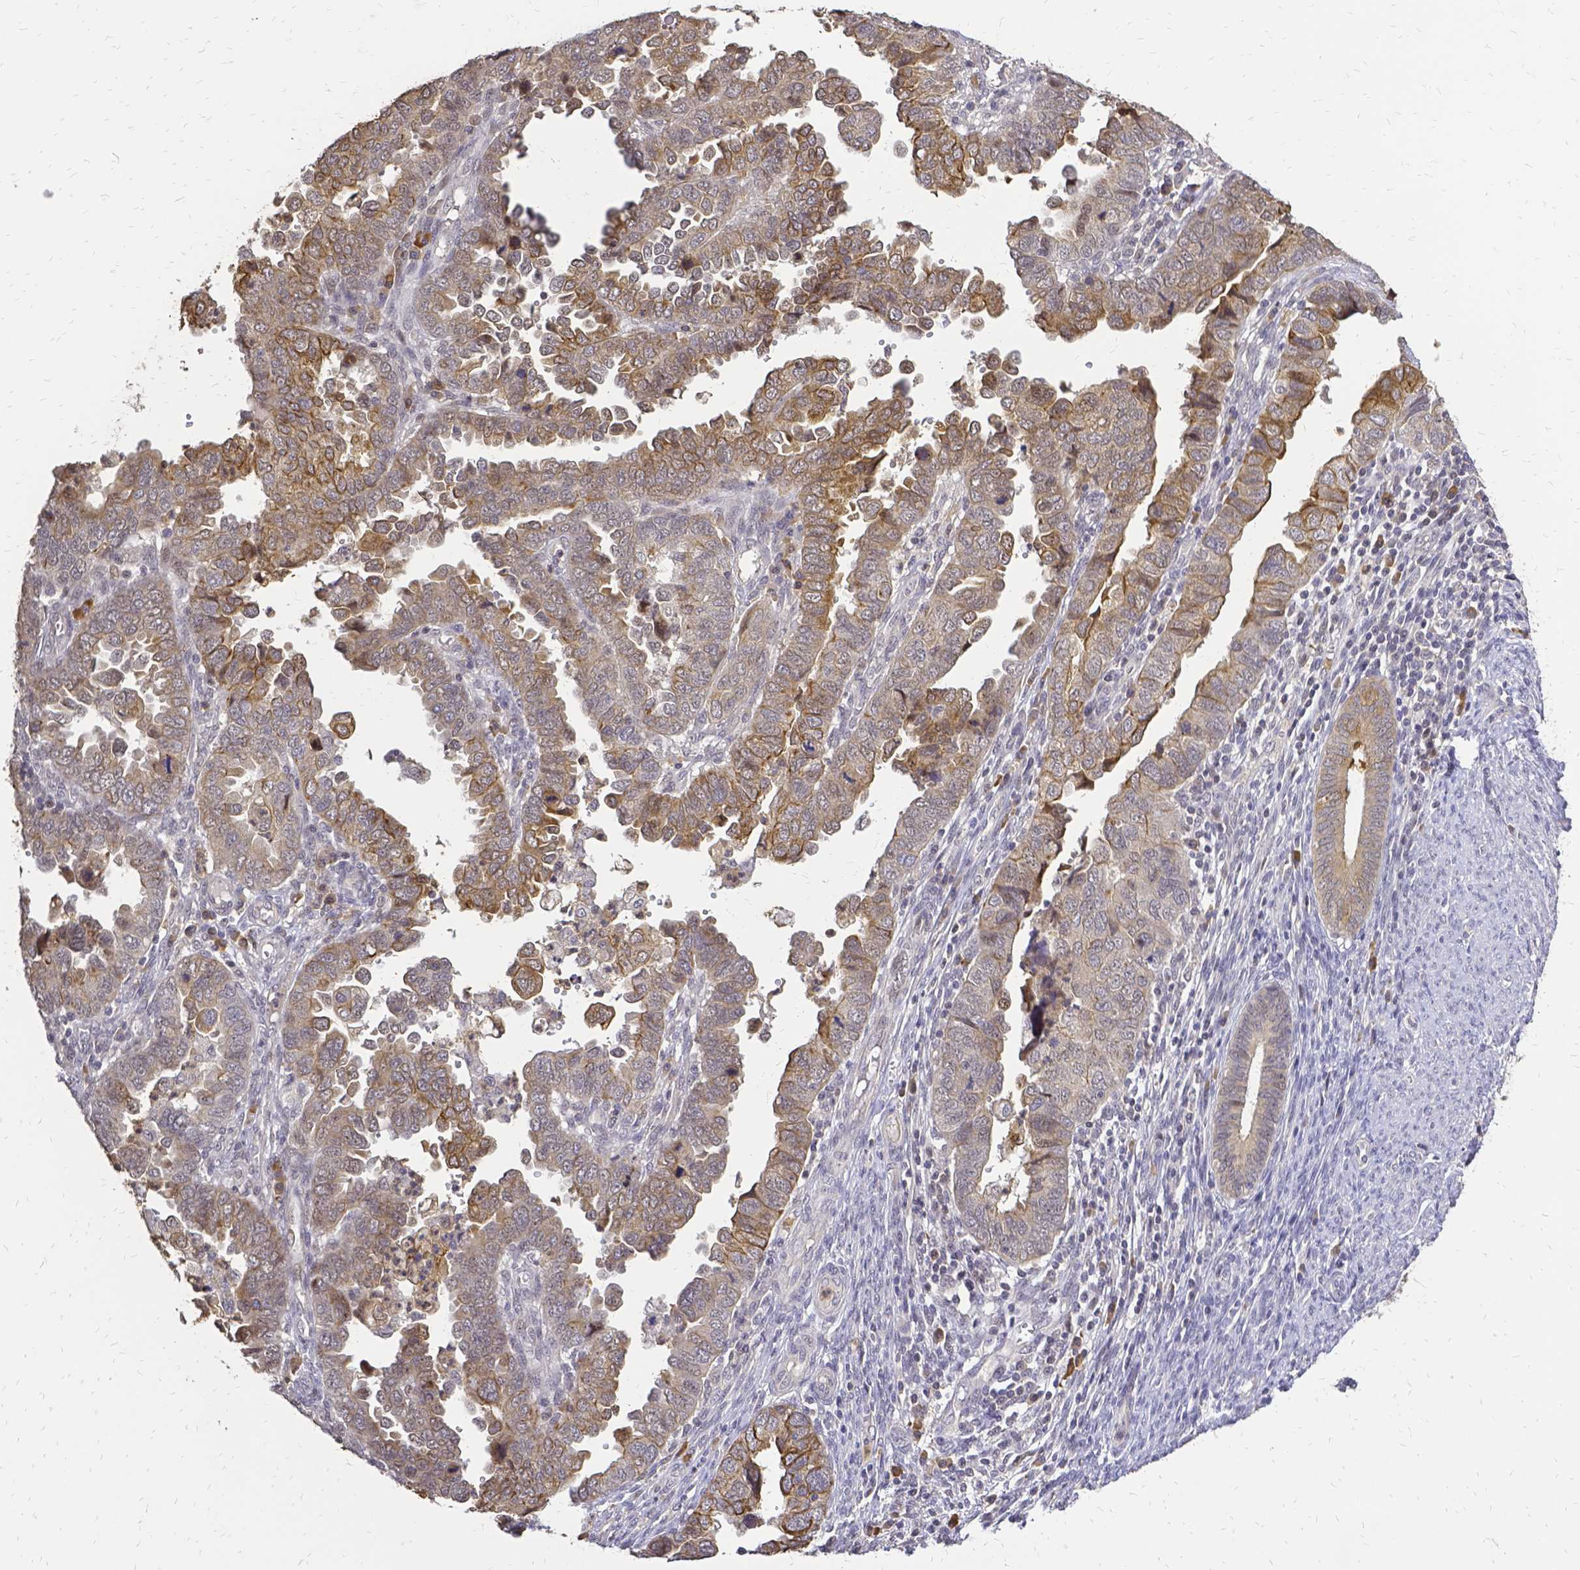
{"staining": {"intensity": "moderate", "quantity": "25%-75%", "location": "cytoplasmic/membranous"}, "tissue": "endometrial cancer", "cell_type": "Tumor cells", "image_type": "cancer", "snomed": [{"axis": "morphology", "description": "Adenocarcinoma, NOS"}, {"axis": "topography", "description": "Endometrium"}], "caption": "Immunohistochemical staining of endometrial cancer (adenocarcinoma) exhibits moderate cytoplasmic/membranous protein staining in approximately 25%-75% of tumor cells.", "gene": "CIB1", "patient": {"sex": "female", "age": 79}}